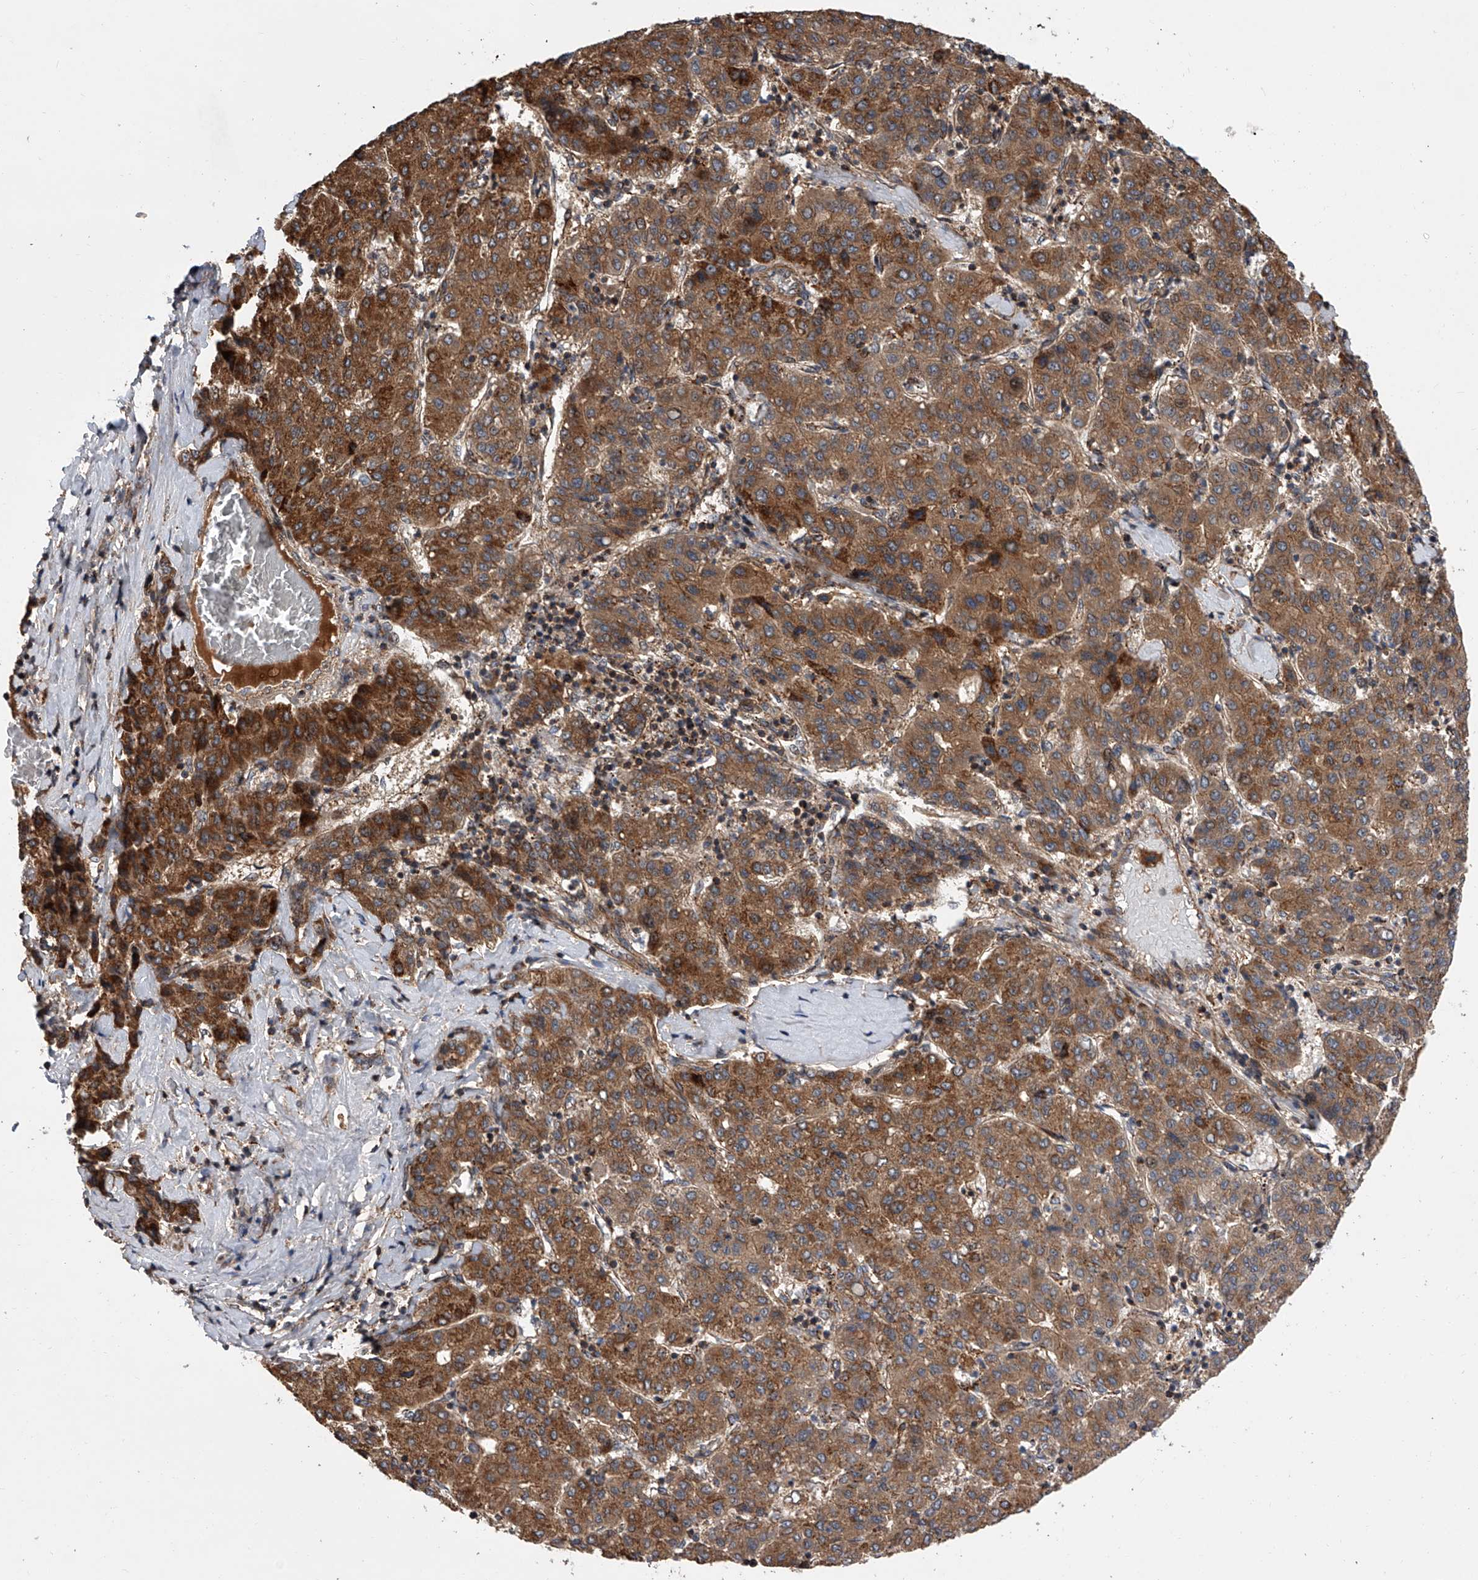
{"staining": {"intensity": "moderate", "quantity": ">75%", "location": "cytoplasmic/membranous"}, "tissue": "liver cancer", "cell_type": "Tumor cells", "image_type": "cancer", "snomed": [{"axis": "morphology", "description": "Carcinoma, Hepatocellular, NOS"}, {"axis": "topography", "description": "Liver"}], "caption": "Tumor cells exhibit medium levels of moderate cytoplasmic/membranous staining in about >75% of cells in liver cancer (hepatocellular carcinoma).", "gene": "USP47", "patient": {"sex": "male", "age": 65}}